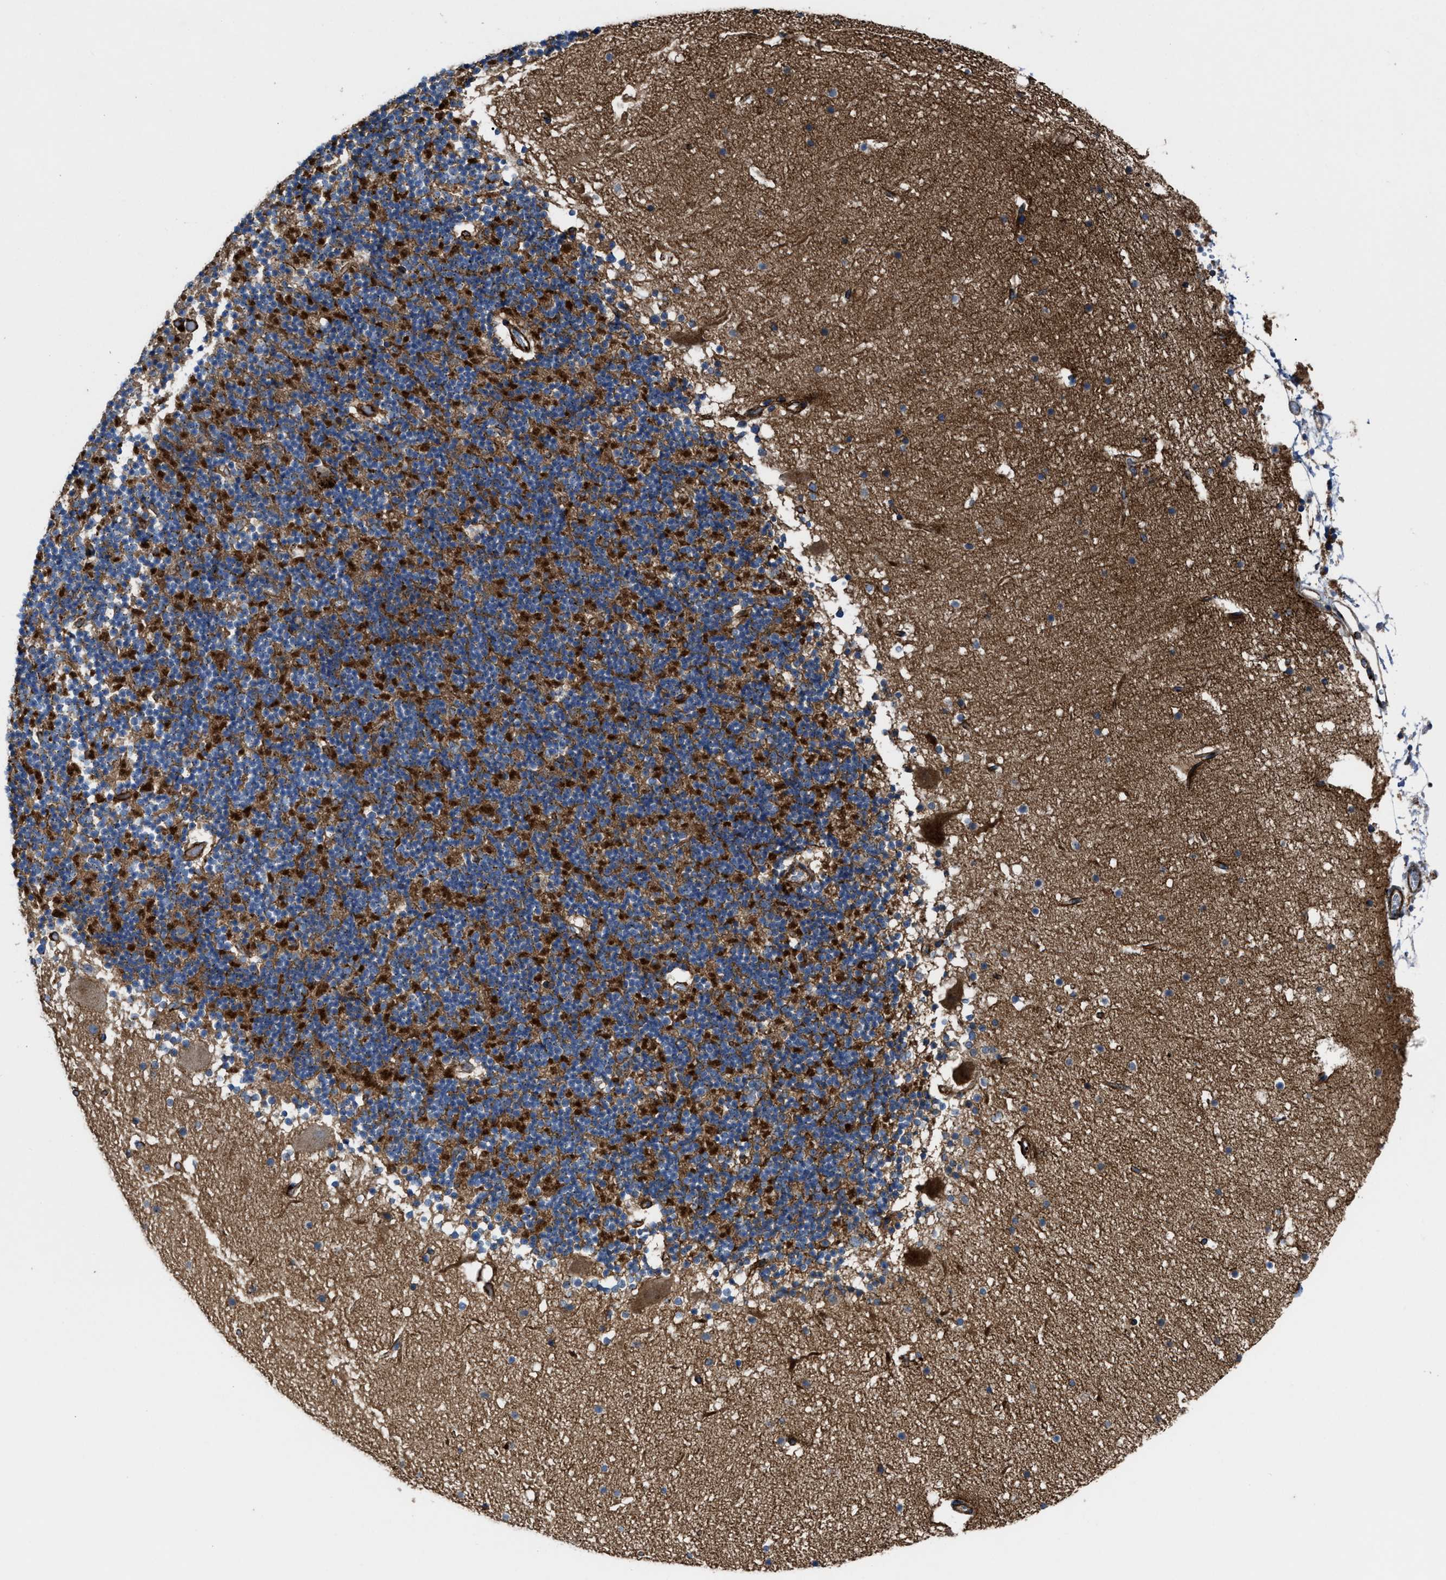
{"staining": {"intensity": "strong", "quantity": "<25%", "location": "cytoplasmic/membranous"}, "tissue": "cerebellum", "cell_type": "Cells in granular layer", "image_type": "normal", "snomed": [{"axis": "morphology", "description": "Normal tissue, NOS"}, {"axis": "topography", "description": "Cerebellum"}], "caption": "Immunohistochemistry micrograph of unremarkable cerebellum: cerebellum stained using IHC exhibits medium levels of strong protein expression localized specifically in the cytoplasmic/membranous of cells in granular layer, appearing as a cytoplasmic/membranous brown color.", "gene": "AGPAT2", "patient": {"sex": "male", "age": 57}}